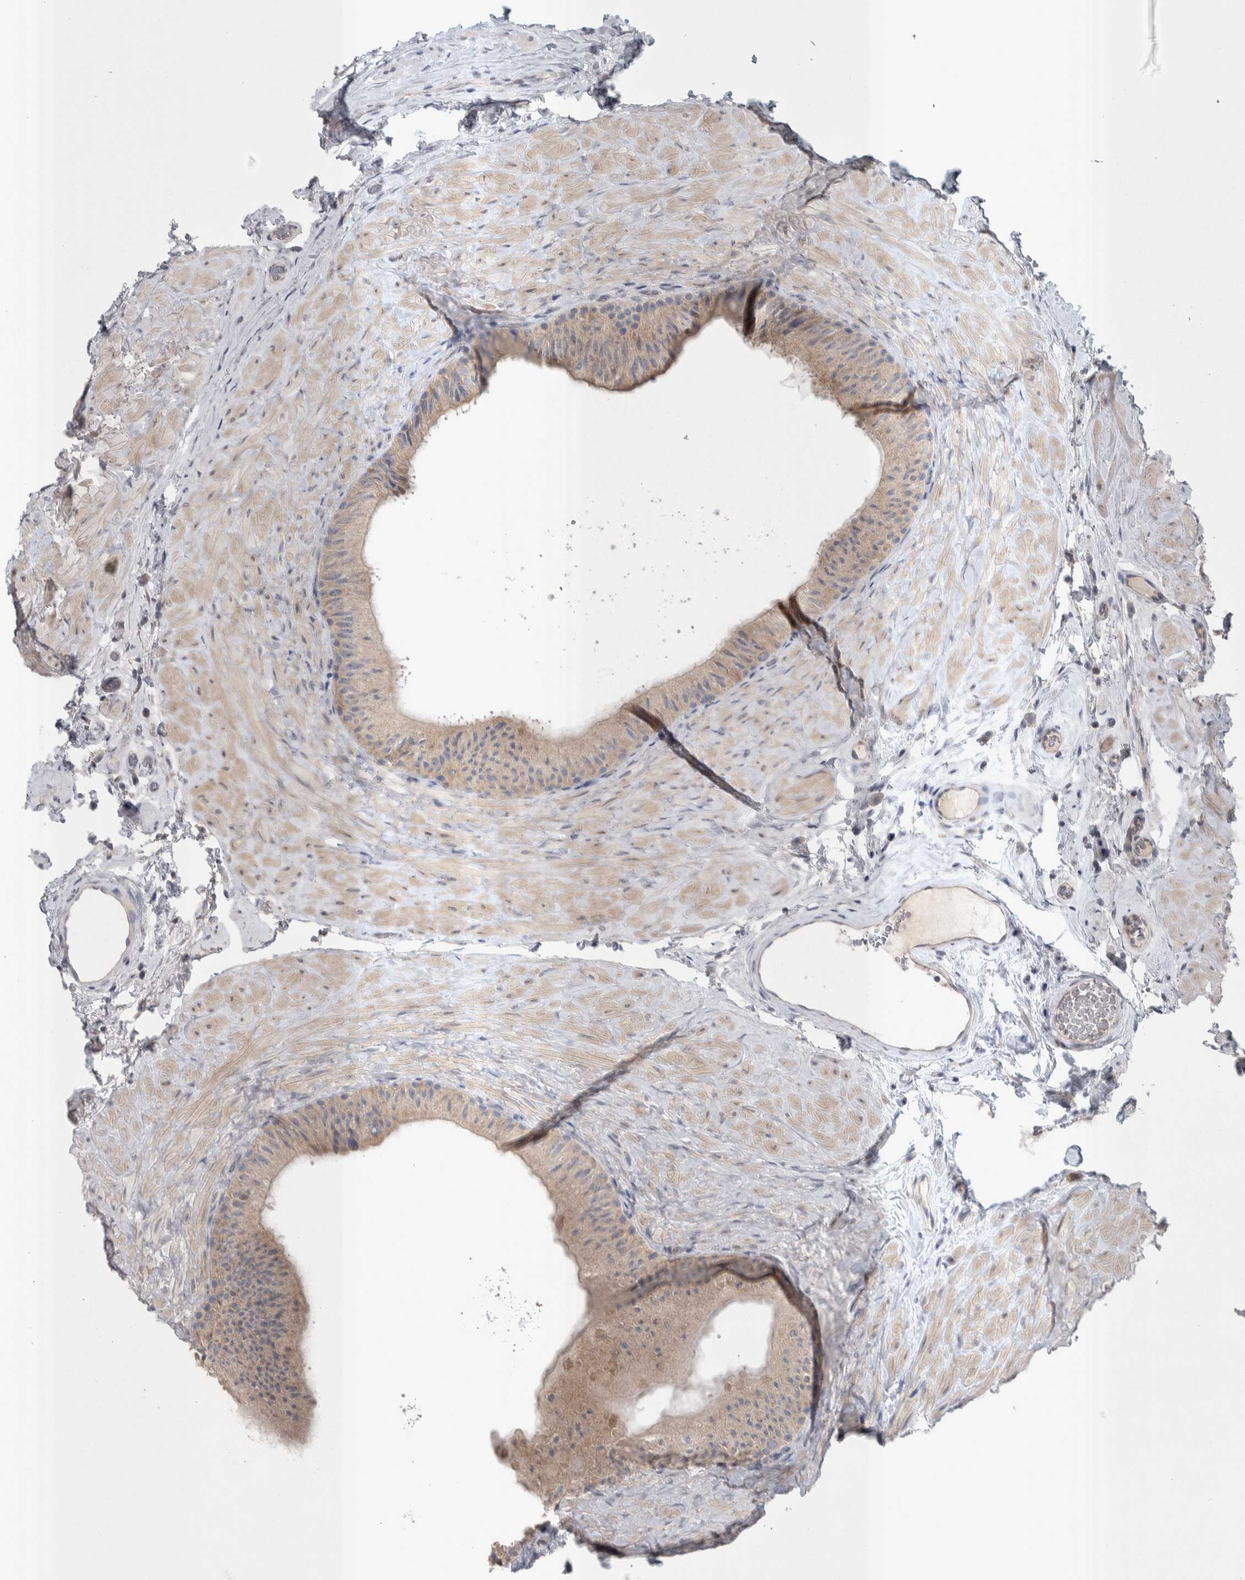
{"staining": {"intensity": "weak", "quantity": "25%-75%", "location": "cytoplasmic/membranous"}, "tissue": "epididymis", "cell_type": "Glandular cells", "image_type": "normal", "snomed": [{"axis": "morphology", "description": "Normal tissue, NOS"}, {"axis": "topography", "description": "Epididymis"}], "caption": "Glandular cells exhibit low levels of weak cytoplasmic/membranous positivity in about 25%-75% of cells in normal epididymis. The staining is performed using DAB (3,3'-diaminobenzidine) brown chromogen to label protein expression. The nuclei are counter-stained blue using hematoxylin.", "gene": "SRP68", "patient": {"sex": "male", "age": 49}}